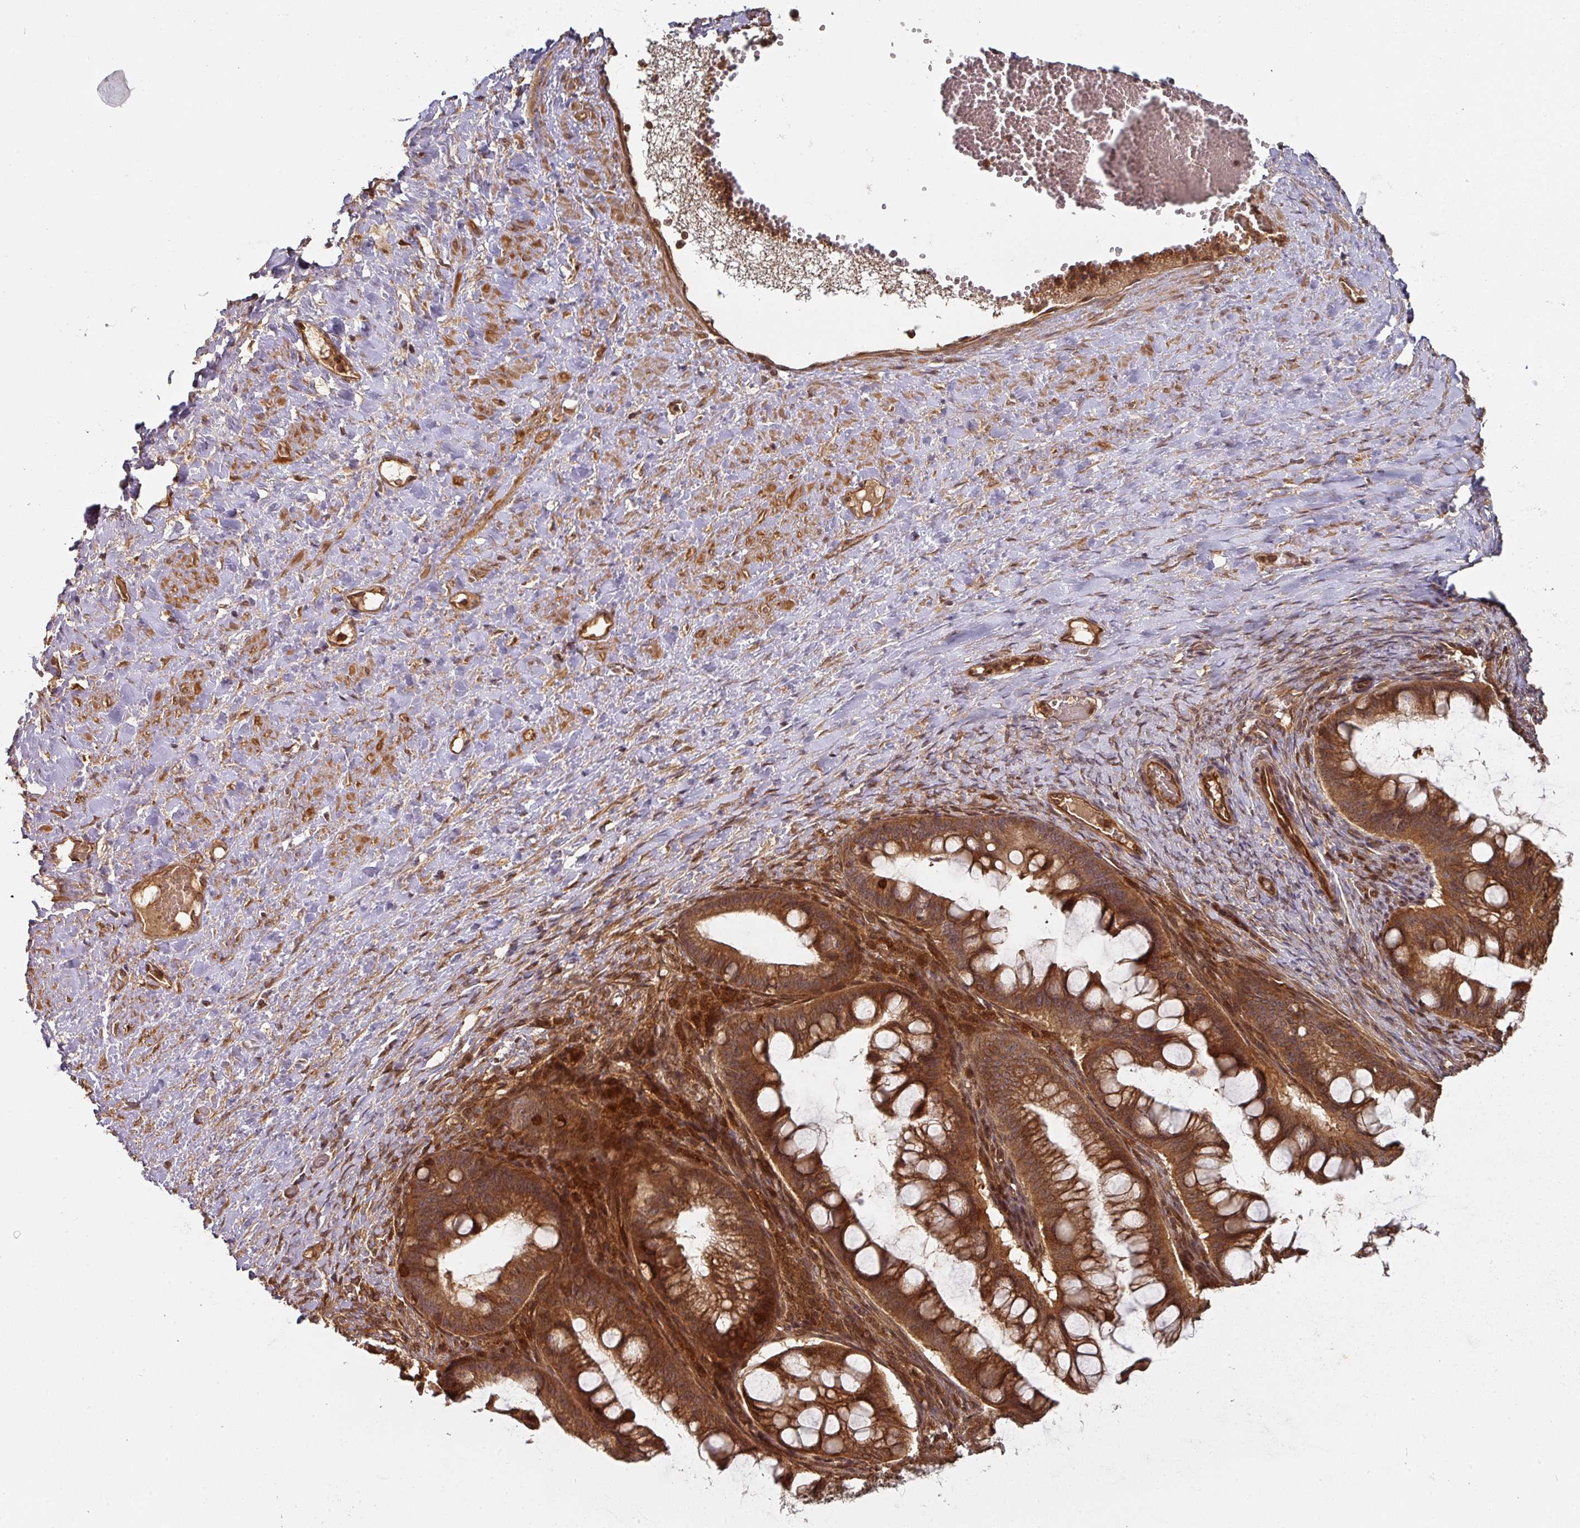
{"staining": {"intensity": "strong", "quantity": ">75%", "location": "cytoplasmic/membranous"}, "tissue": "ovarian cancer", "cell_type": "Tumor cells", "image_type": "cancer", "snomed": [{"axis": "morphology", "description": "Cystadenocarcinoma, mucinous, NOS"}, {"axis": "topography", "description": "Ovary"}], "caption": "Ovarian cancer stained with a brown dye displays strong cytoplasmic/membranous positive expression in approximately >75% of tumor cells.", "gene": "EIF4EBP2", "patient": {"sex": "female", "age": 73}}